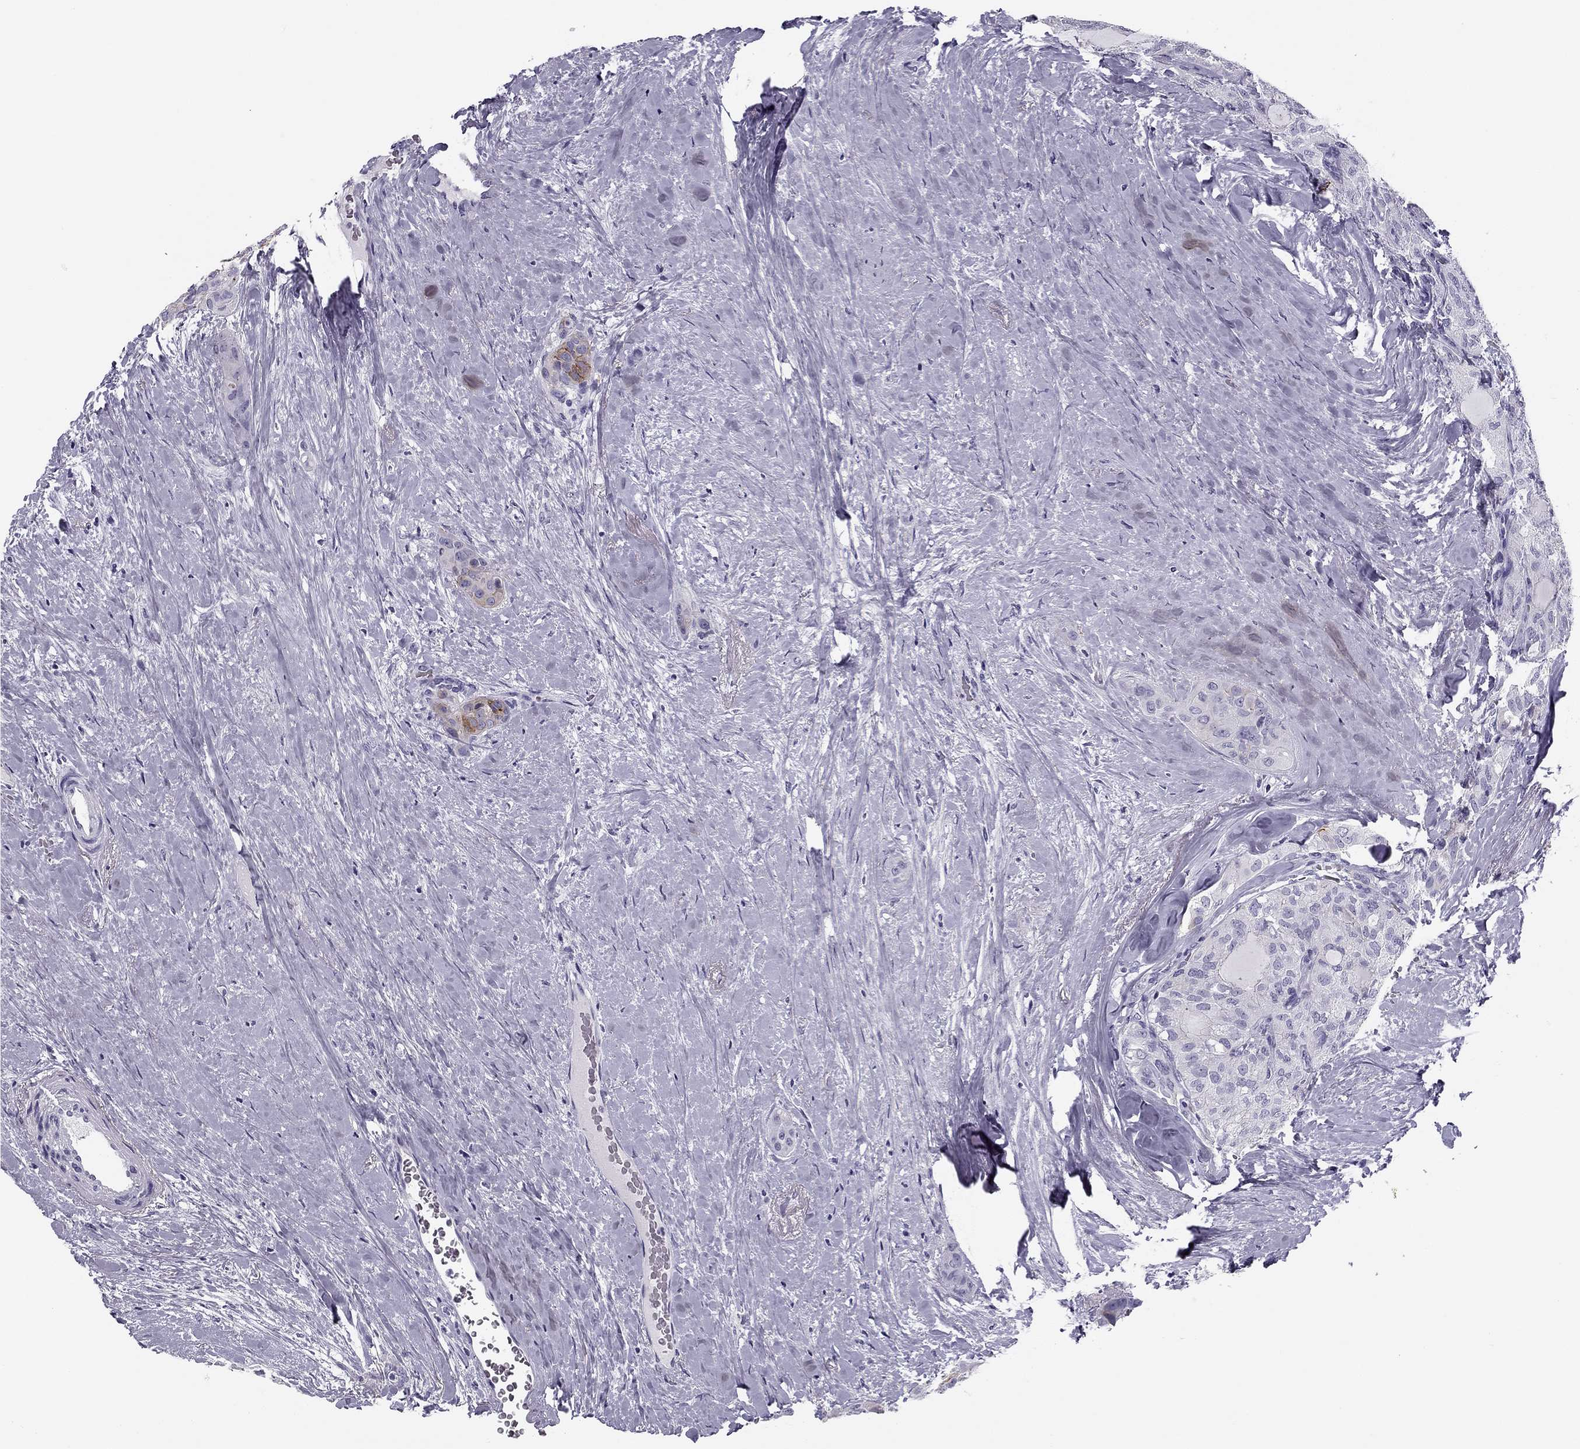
{"staining": {"intensity": "strong", "quantity": "<25%", "location": "cytoplasmic/membranous"}, "tissue": "thyroid cancer", "cell_type": "Tumor cells", "image_type": "cancer", "snomed": [{"axis": "morphology", "description": "Follicular adenoma carcinoma, NOS"}, {"axis": "topography", "description": "Thyroid gland"}], "caption": "Immunohistochemical staining of follicular adenoma carcinoma (thyroid) displays medium levels of strong cytoplasmic/membranous protein staining in approximately <25% of tumor cells. The staining is performed using DAB brown chromogen to label protein expression. The nuclei are counter-stained blue using hematoxylin.", "gene": "MC5R", "patient": {"sex": "male", "age": 75}}